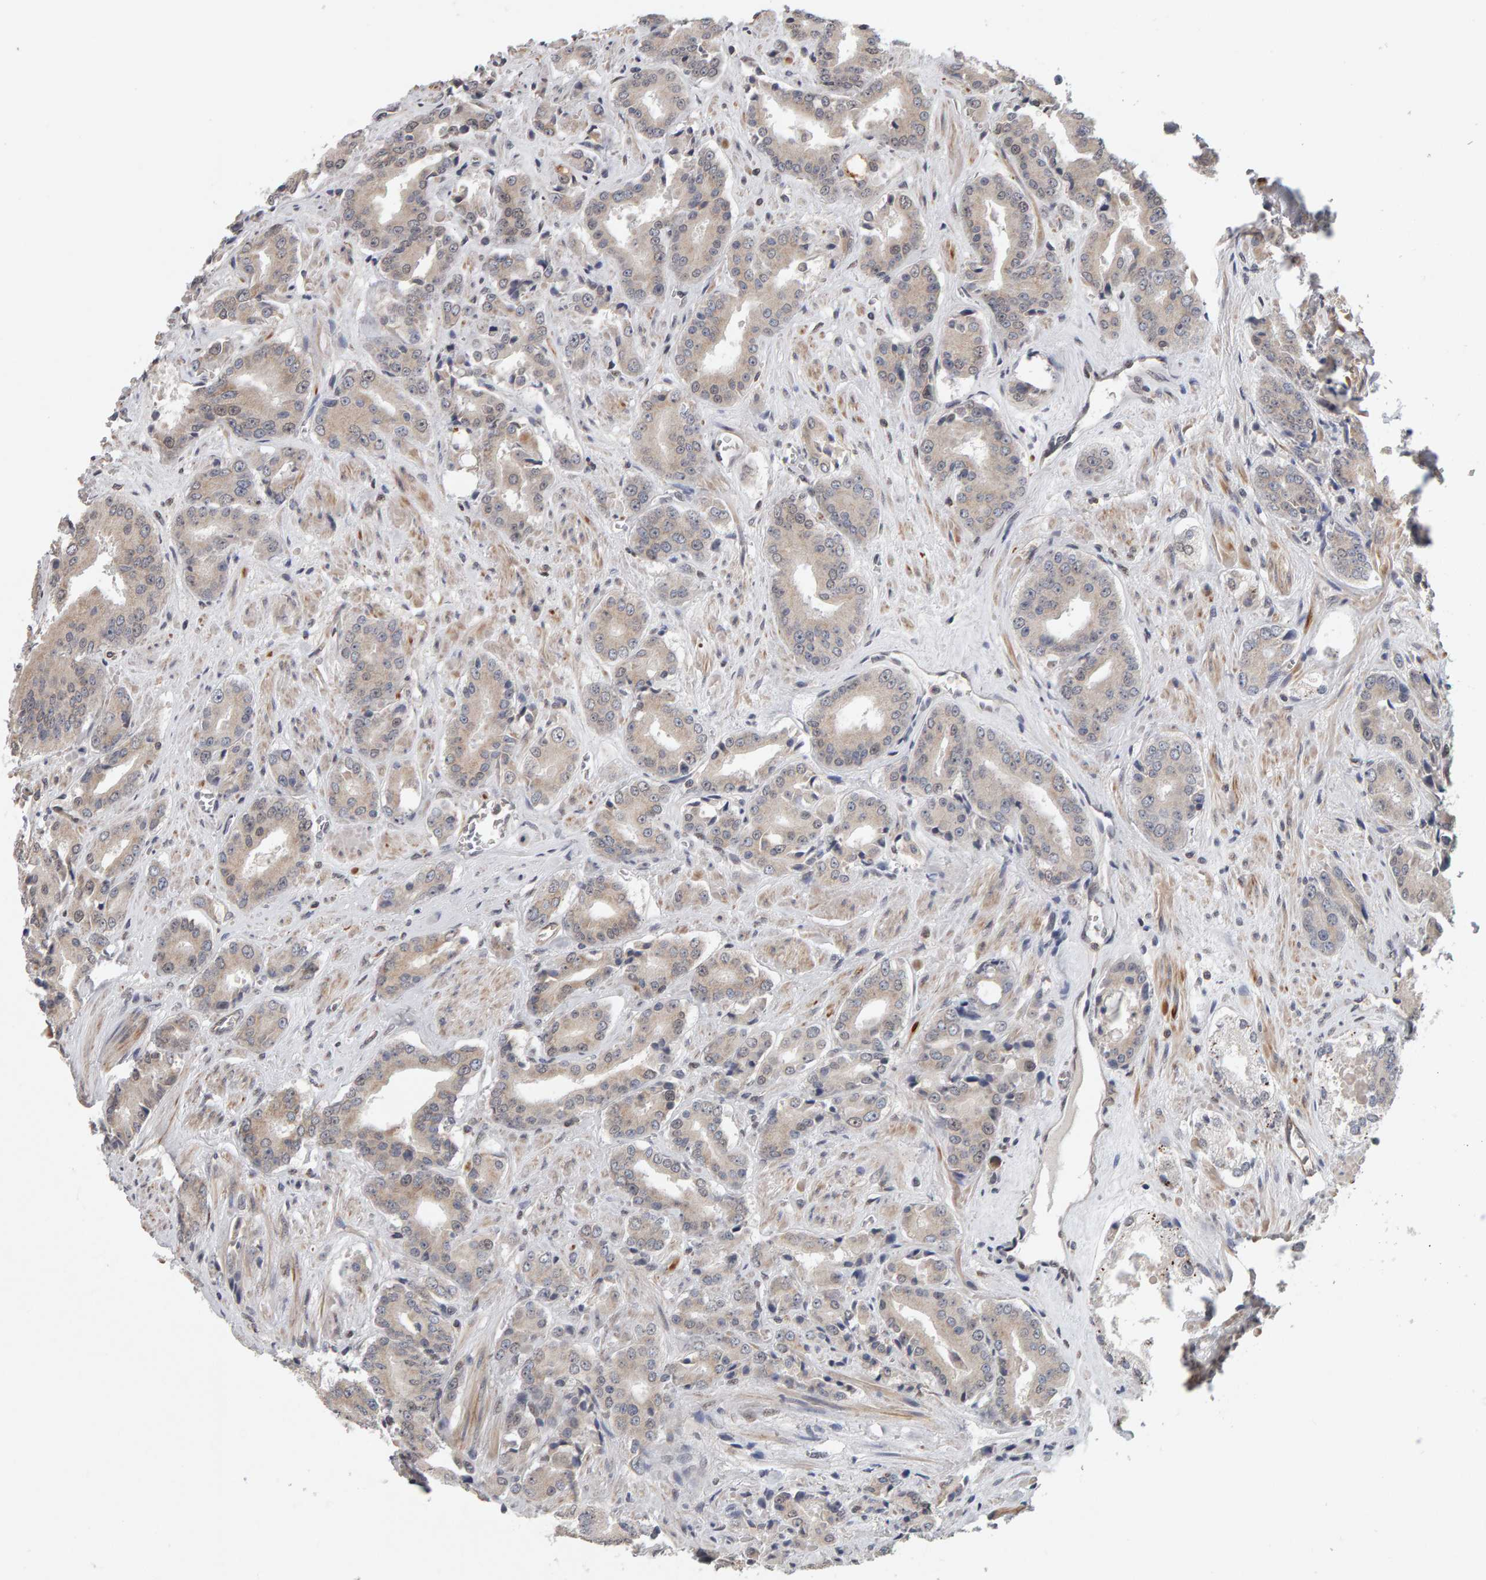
{"staining": {"intensity": "weak", "quantity": "25%-75%", "location": "cytoplasmic/membranous"}, "tissue": "prostate cancer", "cell_type": "Tumor cells", "image_type": "cancer", "snomed": [{"axis": "morphology", "description": "Adenocarcinoma, High grade"}, {"axis": "topography", "description": "Prostate"}], "caption": "Prostate high-grade adenocarcinoma stained with DAB (3,3'-diaminobenzidine) immunohistochemistry (IHC) reveals low levels of weak cytoplasmic/membranous staining in about 25%-75% of tumor cells.", "gene": "TEFM", "patient": {"sex": "male", "age": 71}}